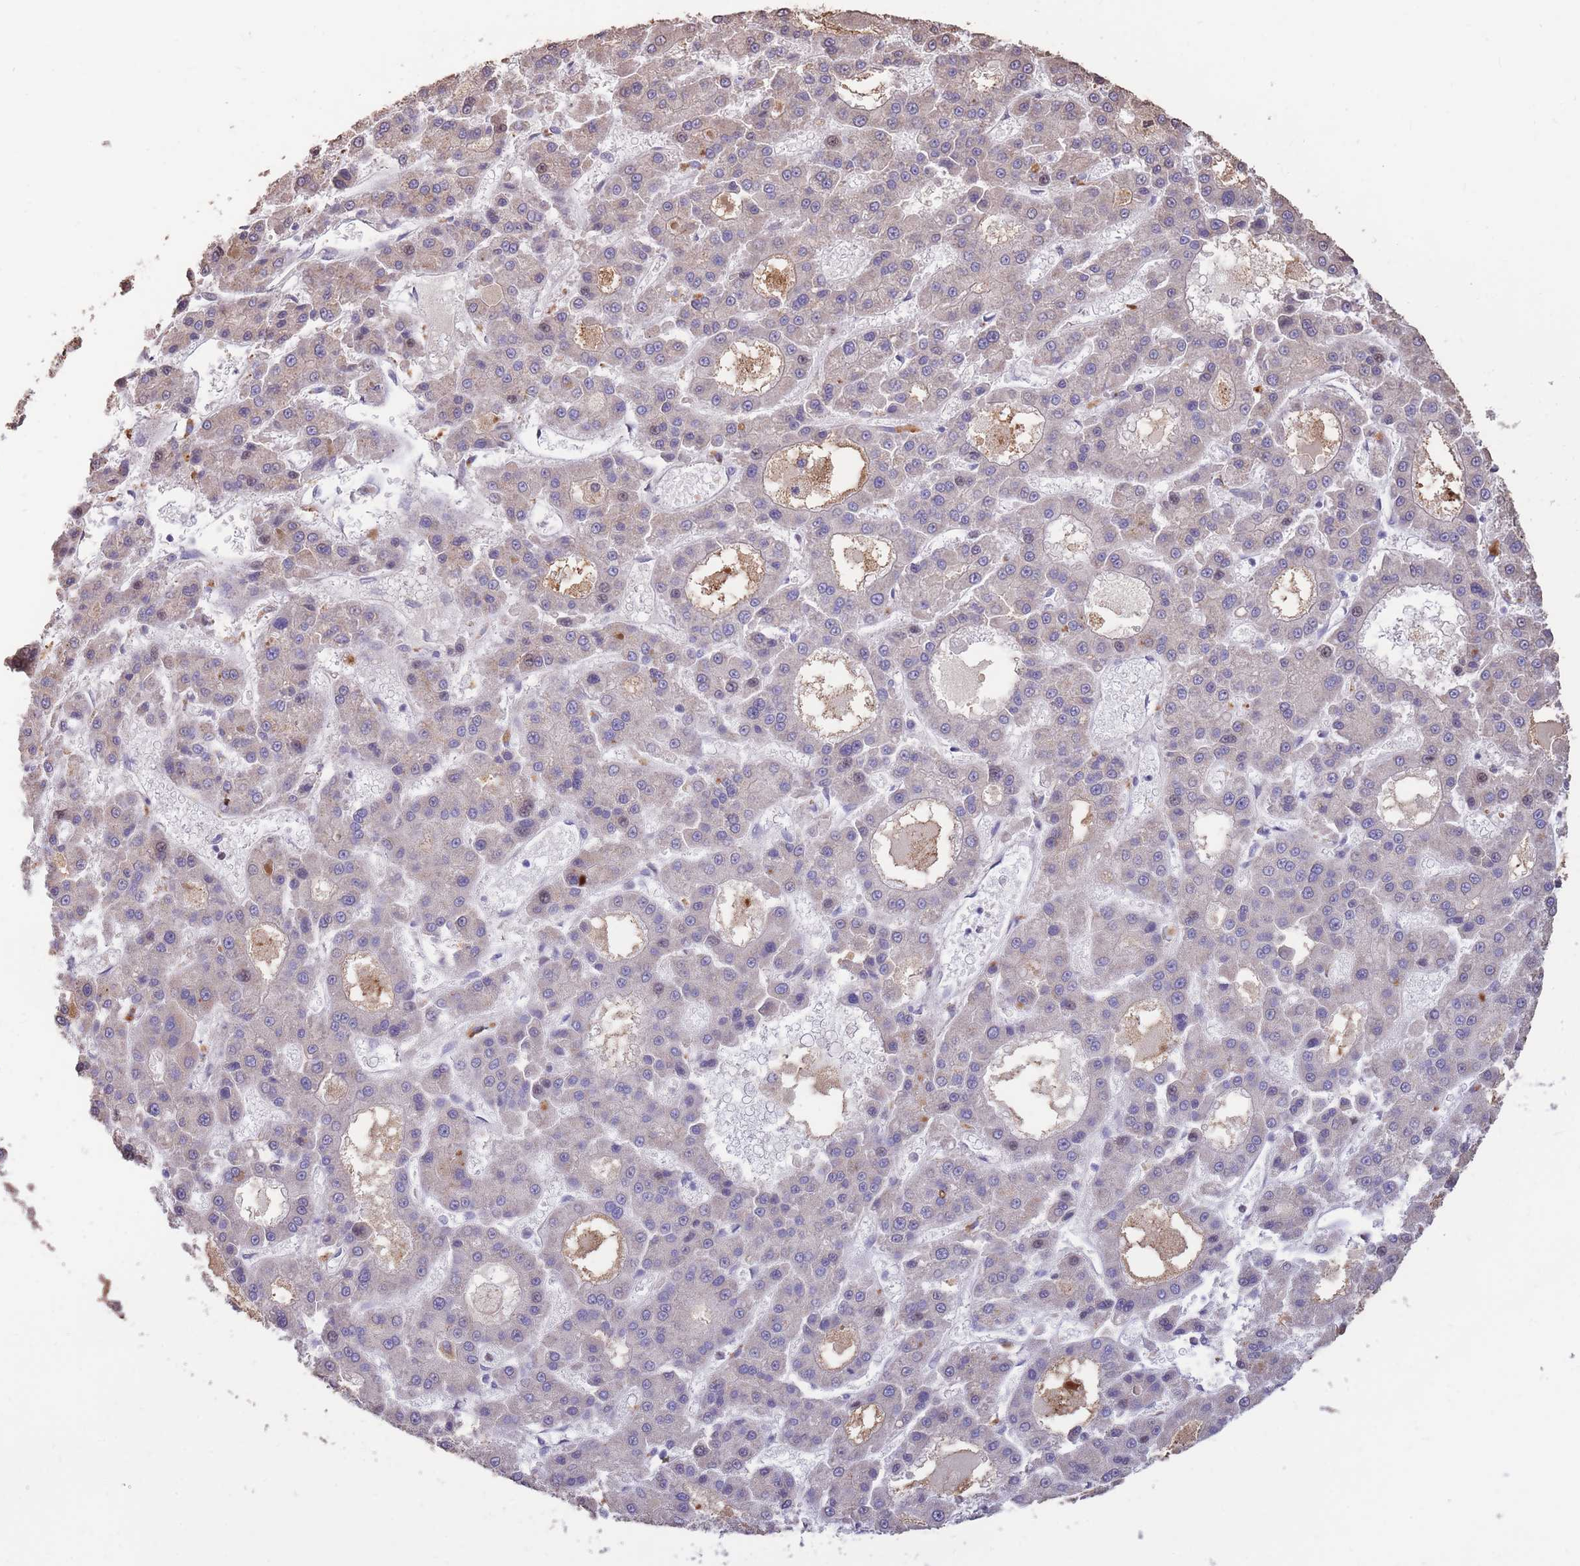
{"staining": {"intensity": "negative", "quantity": "none", "location": "none"}, "tissue": "liver cancer", "cell_type": "Tumor cells", "image_type": "cancer", "snomed": [{"axis": "morphology", "description": "Carcinoma, Hepatocellular, NOS"}, {"axis": "topography", "description": "Liver"}], "caption": "Image shows no significant protein expression in tumor cells of liver cancer. The staining was performed using DAB to visualize the protein expression in brown, while the nuclei were stained in blue with hematoxylin (Magnification: 20x).", "gene": "RGS14", "patient": {"sex": "male", "age": 70}}